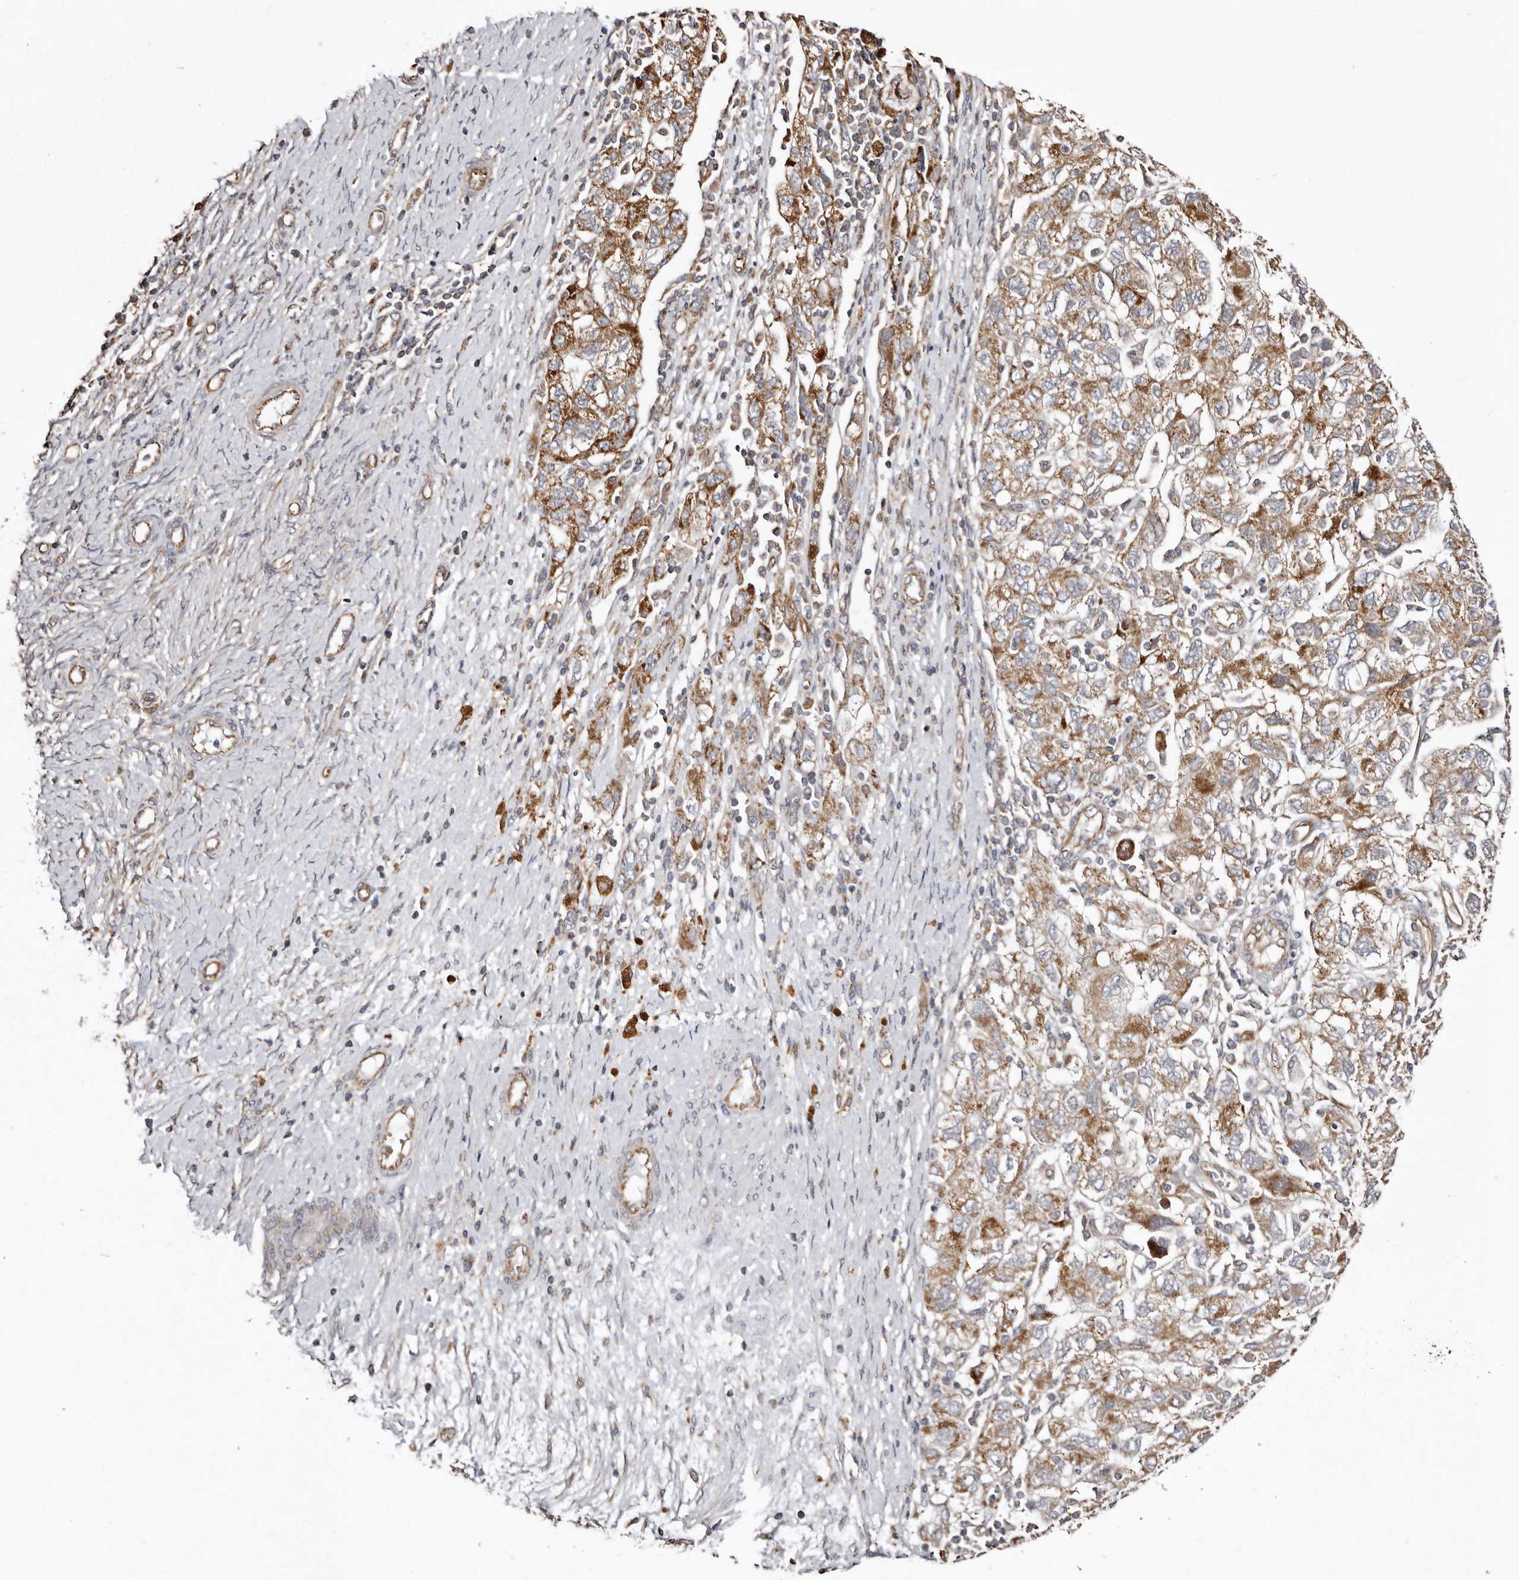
{"staining": {"intensity": "moderate", "quantity": ">75%", "location": "cytoplasmic/membranous"}, "tissue": "ovarian cancer", "cell_type": "Tumor cells", "image_type": "cancer", "snomed": [{"axis": "morphology", "description": "Carcinoma, NOS"}, {"axis": "morphology", "description": "Cystadenocarcinoma, serous, NOS"}, {"axis": "topography", "description": "Ovary"}], "caption": "The image exhibits a brown stain indicating the presence of a protein in the cytoplasmic/membranous of tumor cells in ovarian carcinoma.", "gene": "MACC1", "patient": {"sex": "female", "age": 69}}